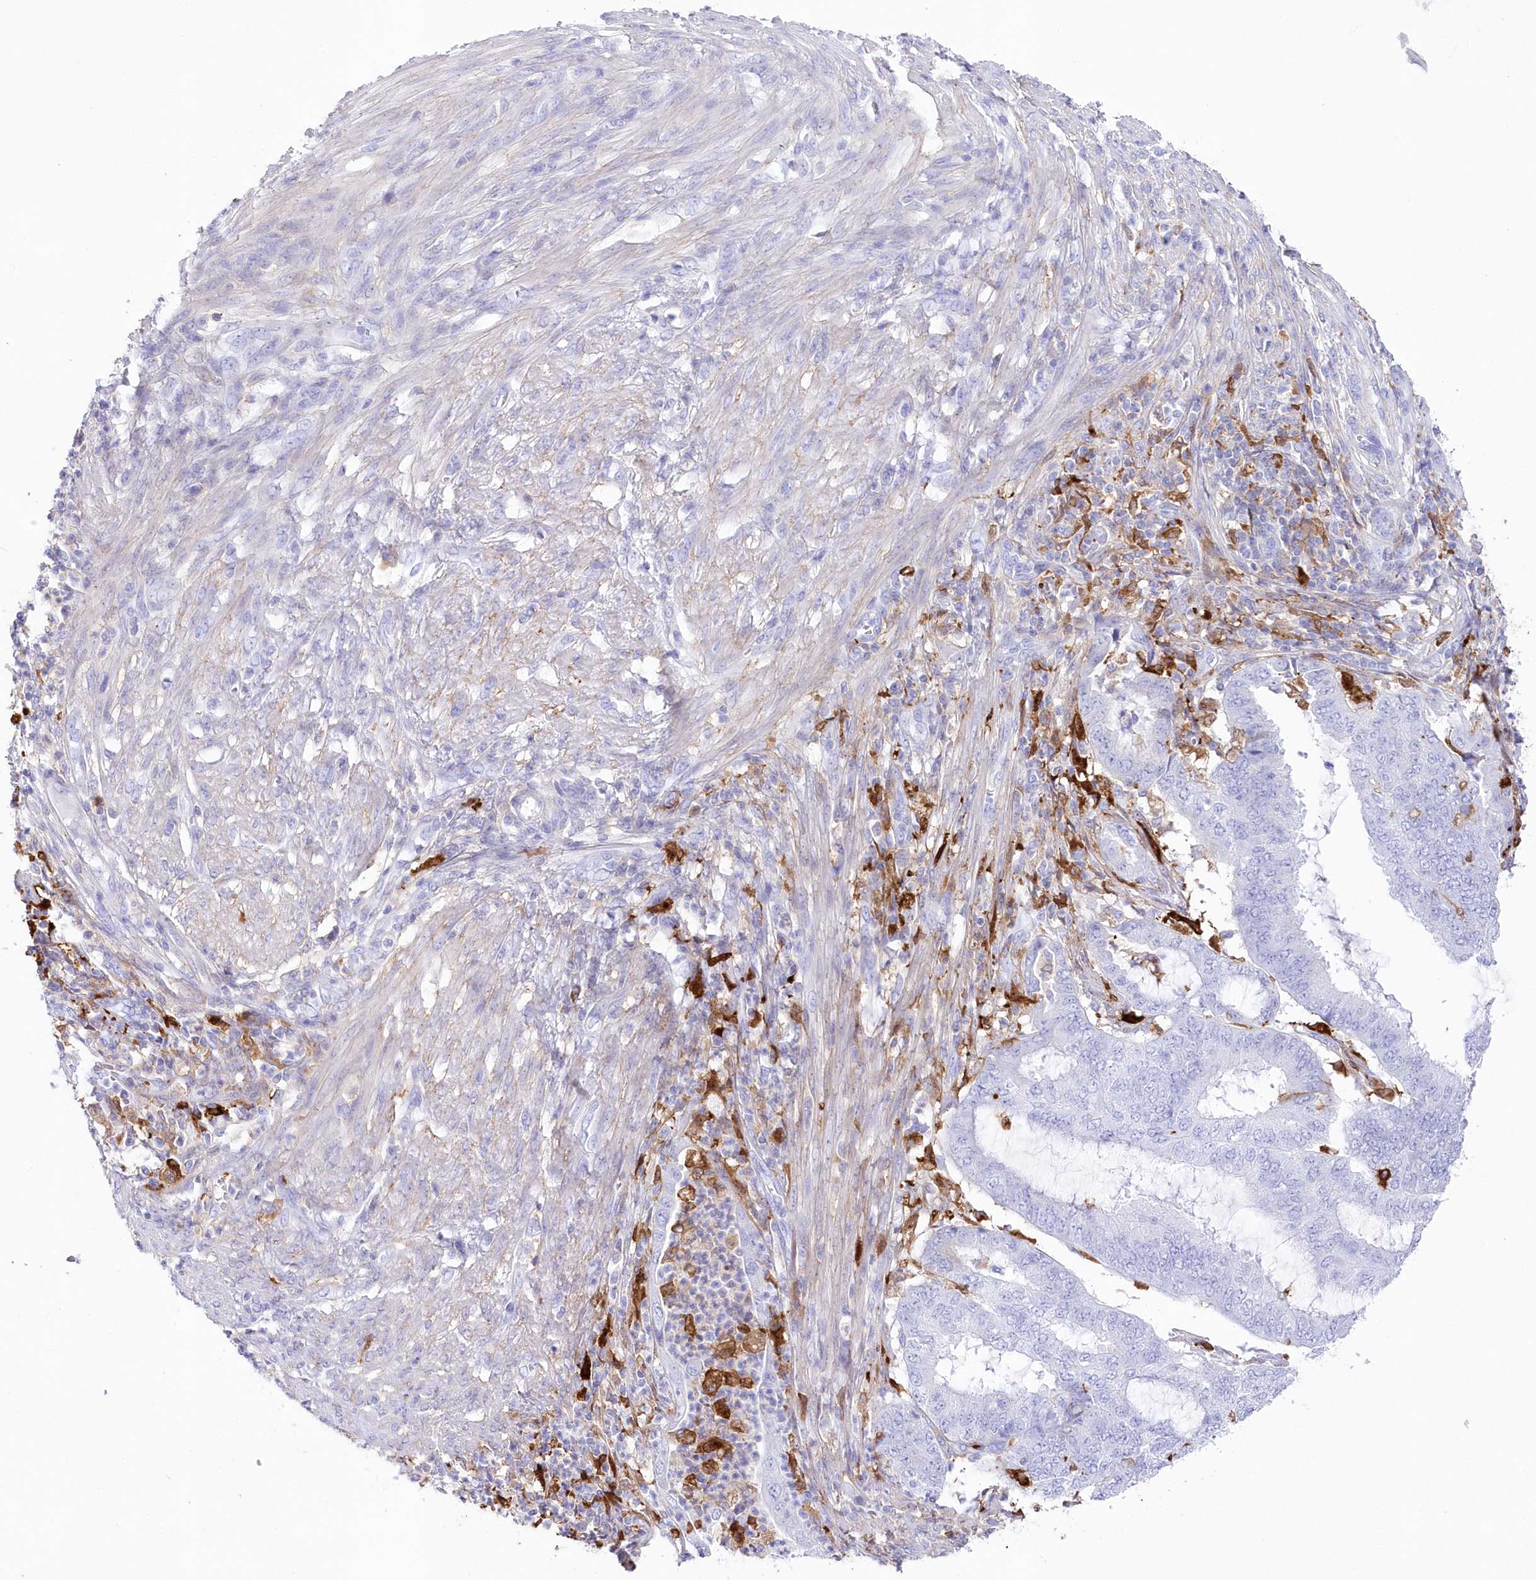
{"staining": {"intensity": "negative", "quantity": "none", "location": "none"}, "tissue": "endometrial cancer", "cell_type": "Tumor cells", "image_type": "cancer", "snomed": [{"axis": "morphology", "description": "Adenocarcinoma, NOS"}, {"axis": "topography", "description": "Endometrium"}], "caption": "The micrograph displays no staining of tumor cells in adenocarcinoma (endometrial). (DAB (3,3'-diaminobenzidine) immunohistochemistry with hematoxylin counter stain).", "gene": "DNAJC19", "patient": {"sex": "female", "age": 51}}